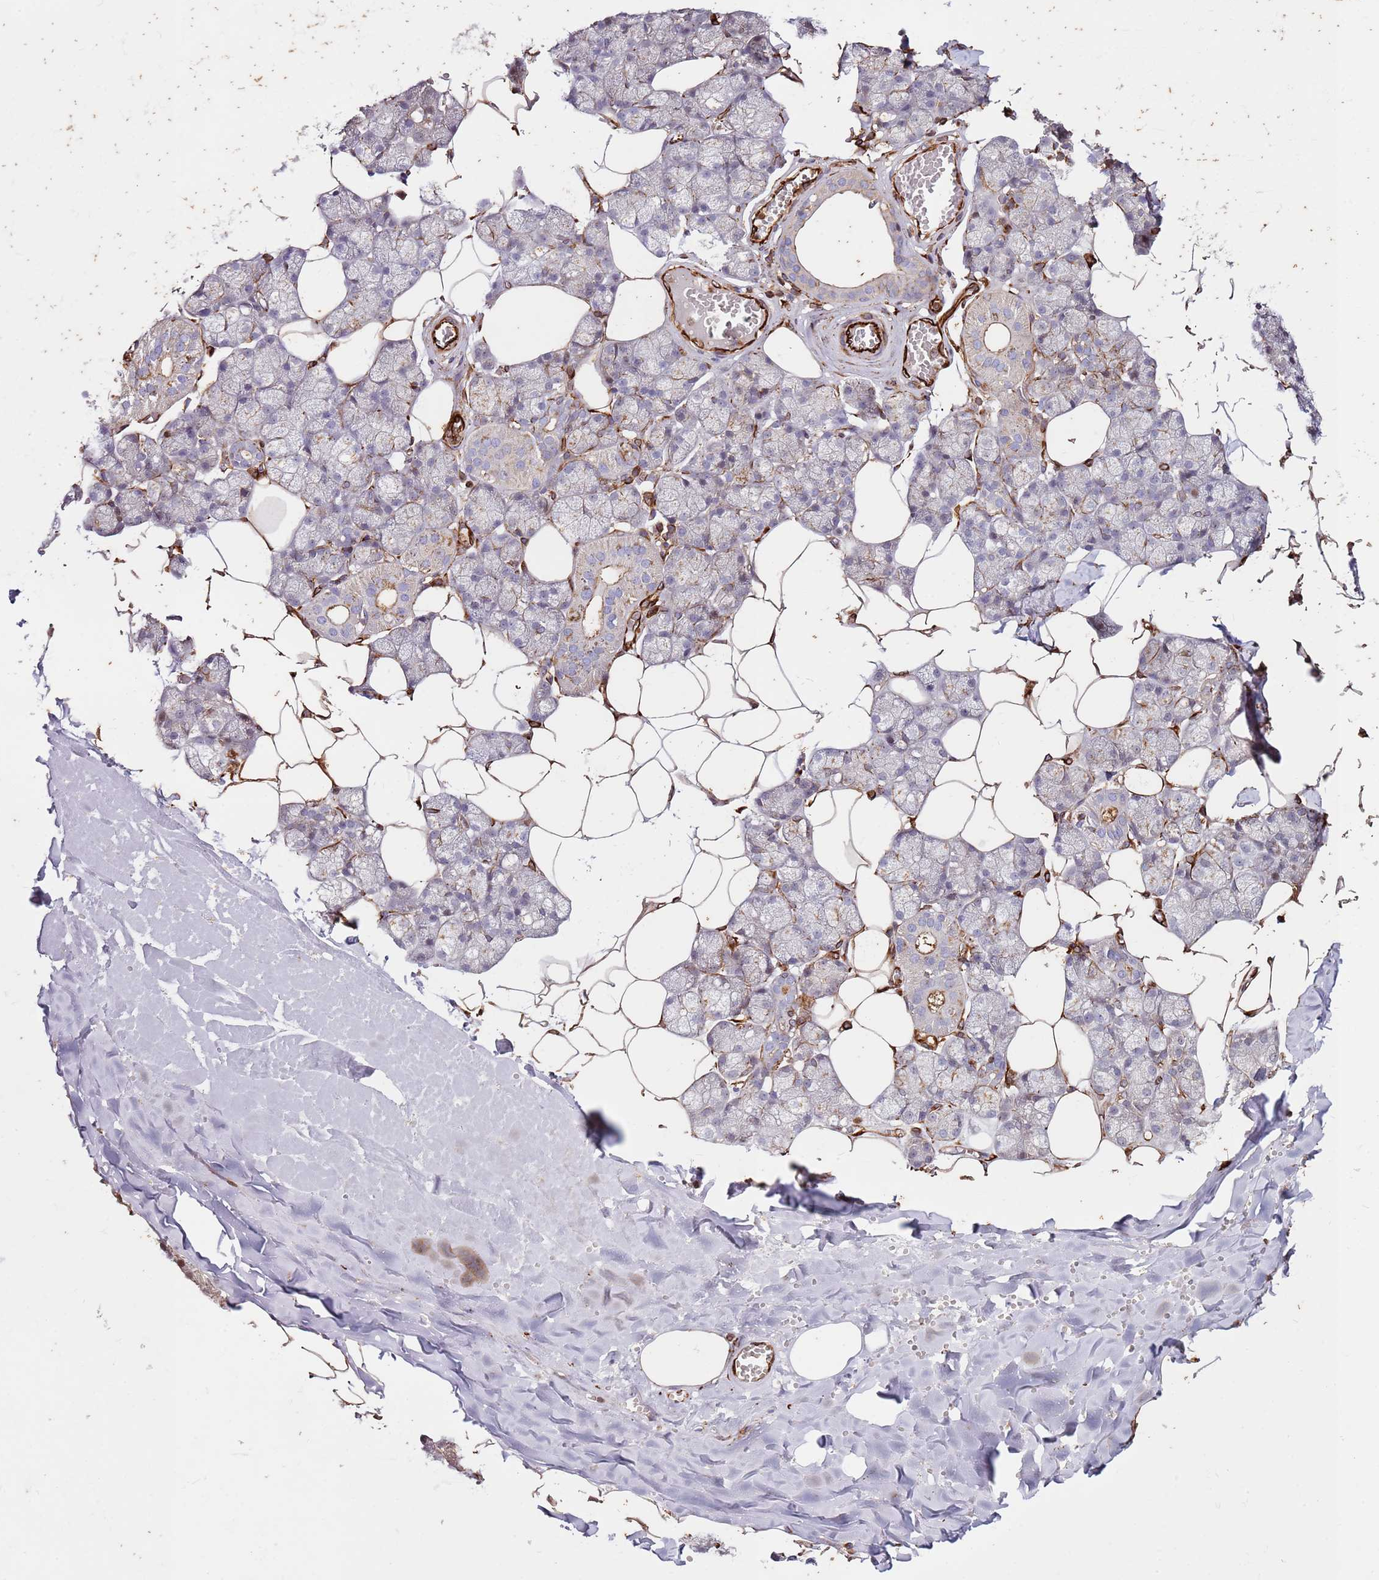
{"staining": {"intensity": "weak", "quantity": "<25%", "location": "cytoplasmic/membranous"}, "tissue": "salivary gland", "cell_type": "Glandular cells", "image_type": "normal", "snomed": [{"axis": "morphology", "description": "Normal tissue, NOS"}, {"axis": "topography", "description": "Salivary gland"}], "caption": "Protein analysis of unremarkable salivary gland demonstrates no significant staining in glandular cells.", "gene": "MRGPRE", "patient": {"sex": "male", "age": 62}}